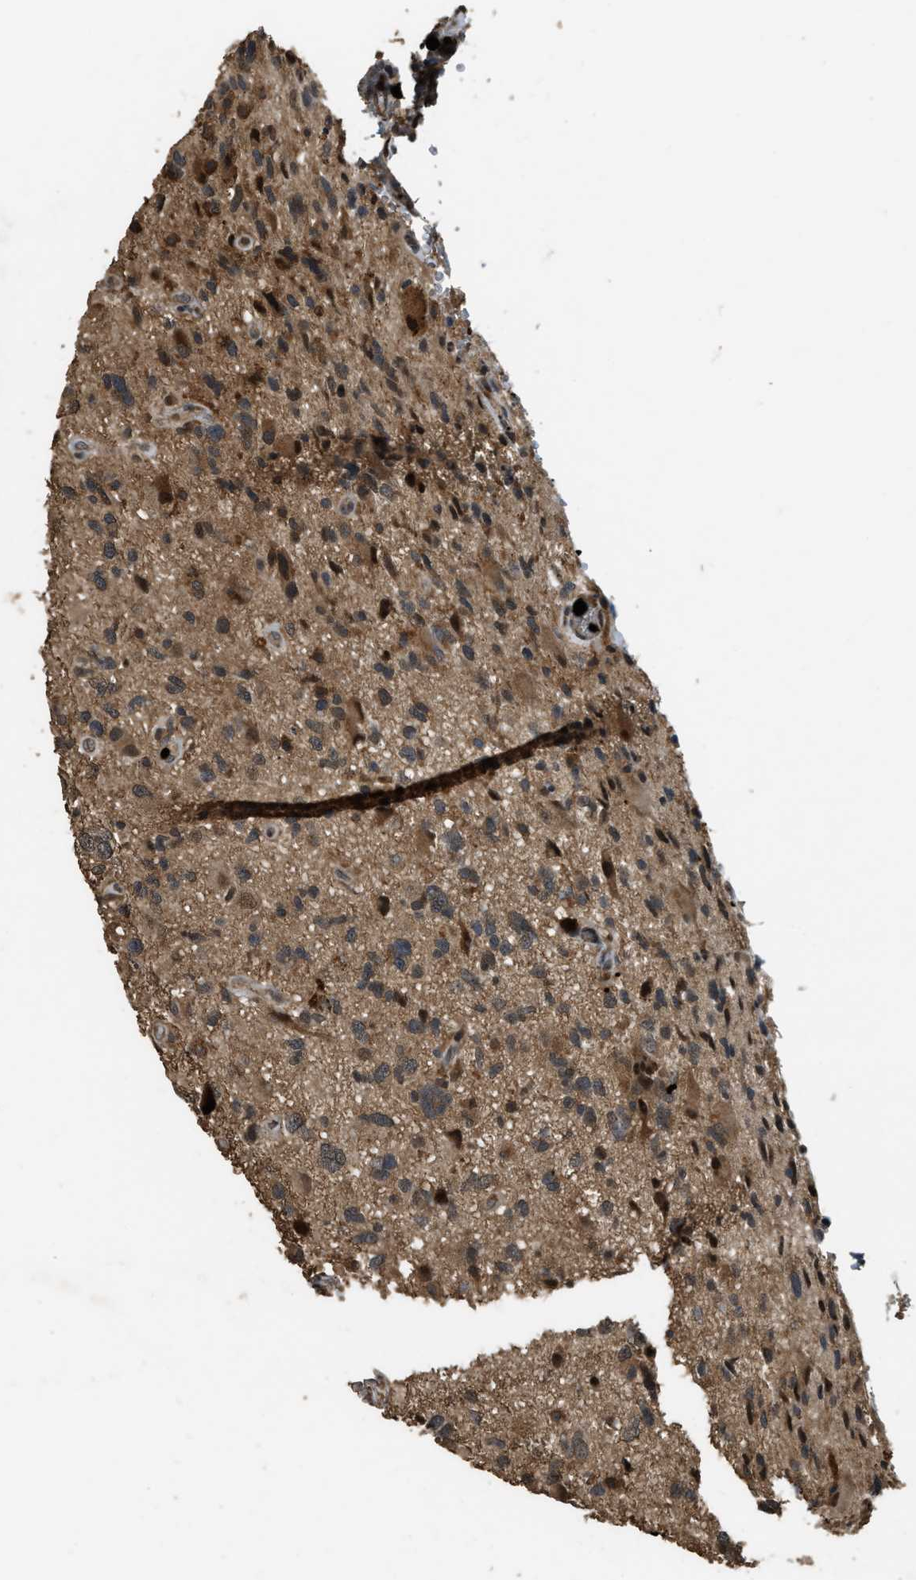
{"staining": {"intensity": "moderate", "quantity": ">75%", "location": "cytoplasmic/membranous"}, "tissue": "glioma", "cell_type": "Tumor cells", "image_type": "cancer", "snomed": [{"axis": "morphology", "description": "Glioma, malignant, High grade"}, {"axis": "topography", "description": "Brain"}], "caption": "Immunohistochemistry (IHC) image of malignant glioma (high-grade) stained for a protein (brown), which shows medium levels of moderate cytoplasmic/membranous expression in about >75% of tumor cells.", "gene": "RNF141", "patient": {"sex": "male", "age": 33}}